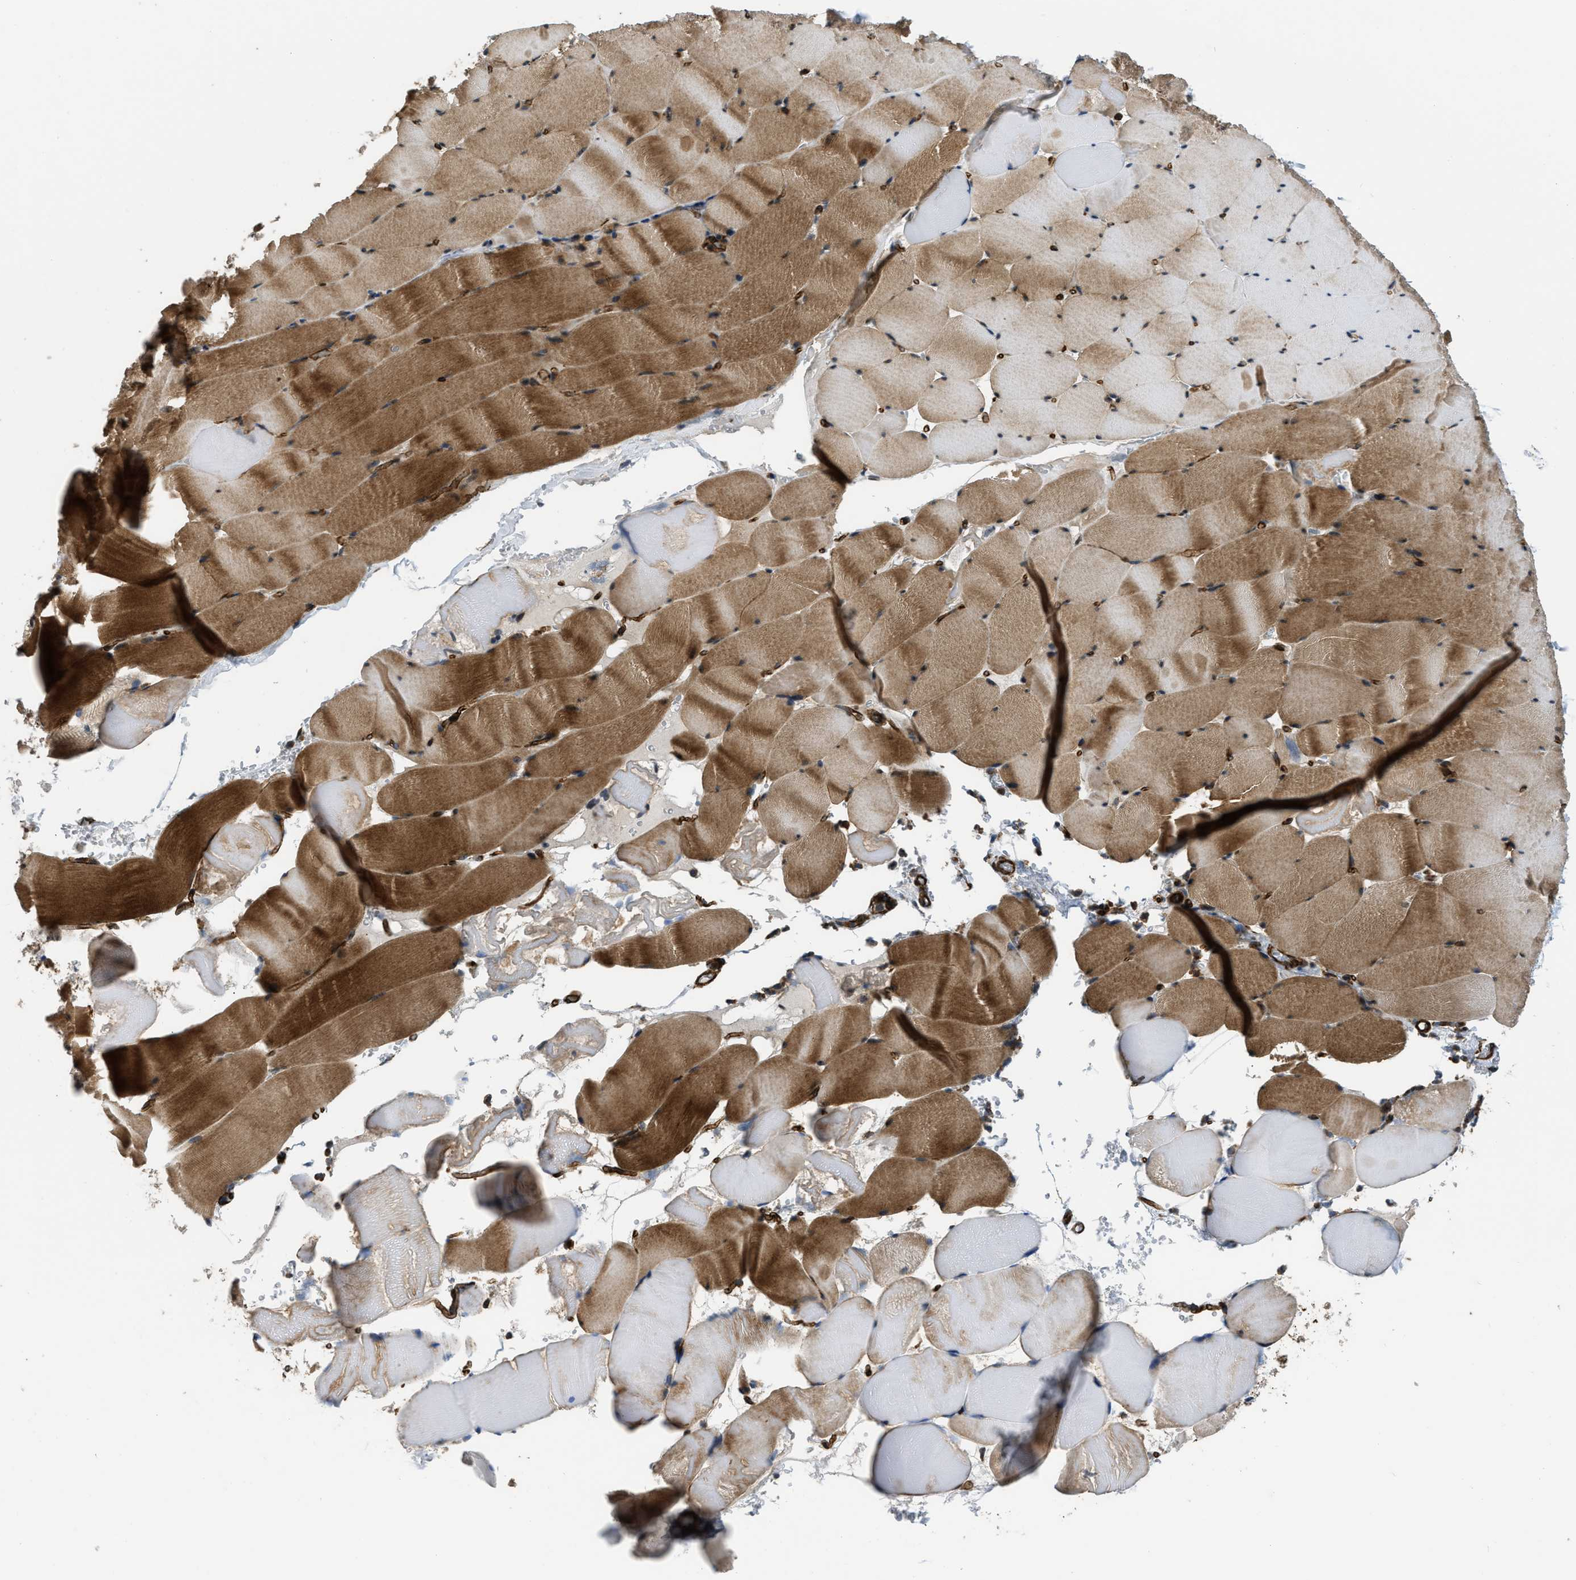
{"staining": {"intensity": "strong", "quantity": ">75%", "location": "cytoplasmic/membranous"}, "tissue": "skeletal muscle", "cell_type": "Myocytes", "image_type": "normal", "snomed": [{"axis": "morphology", "description": "Normal tissue, NOS"}, {"axis": "topography", "description": "Skeletal muscle"}], "caption": "Immunohistochemical staining of unremarkable skeletal muscle reveals high levels of strong cytoplasmic/membranous staining in approximately >75% of myocytes. The protein is stained brown, and the nuclei are stained in blue (DAB (3,3'-diaminobenzidine) IHC with brightfield microscopy, high magnification).", "gene": "GSDME", "patient": {"sex": "male", "age": 62}}